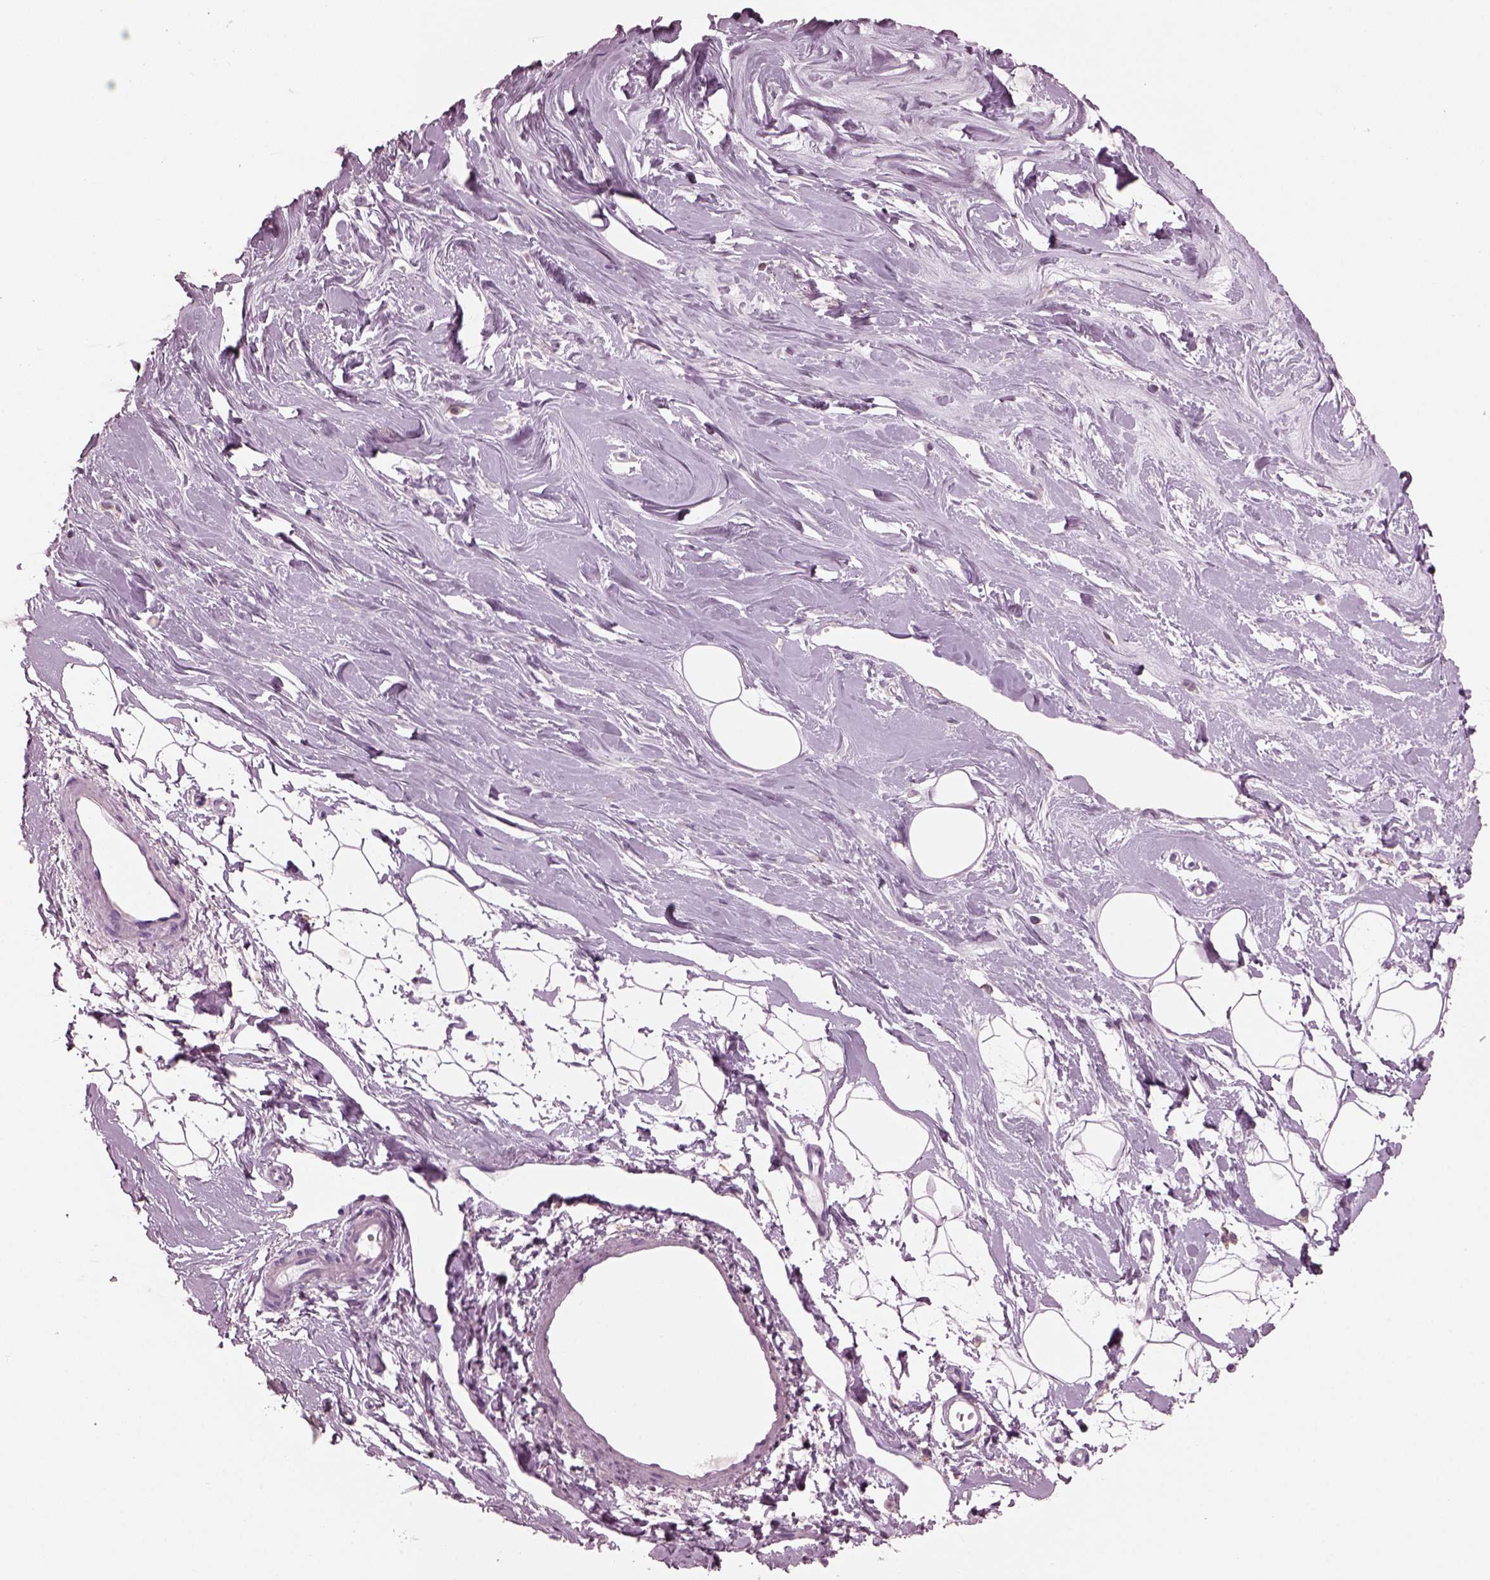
{"staining": {"intensity": "negative", "quantity": "none", "location": "none"}, "tissue": "breast", "cell_type": "Adipocytes", "image_type": "normal", "snomed": [{"axis": "morphology", "description": "Normal tissue, NOS"}, {"axis": "topography", "description": "Breast"}], "caption": "Adipocytes are negative for protein expression in benign human breast. The staining was performed using DAB (3,3'-diaminobenzidine) to visualize the protein expression in brown, while the nuclei were stained in blue with hematoxylin (Magnification: 20x).", "gene": "SHTN1", "patient": {"sex": "female", "age": 49}}